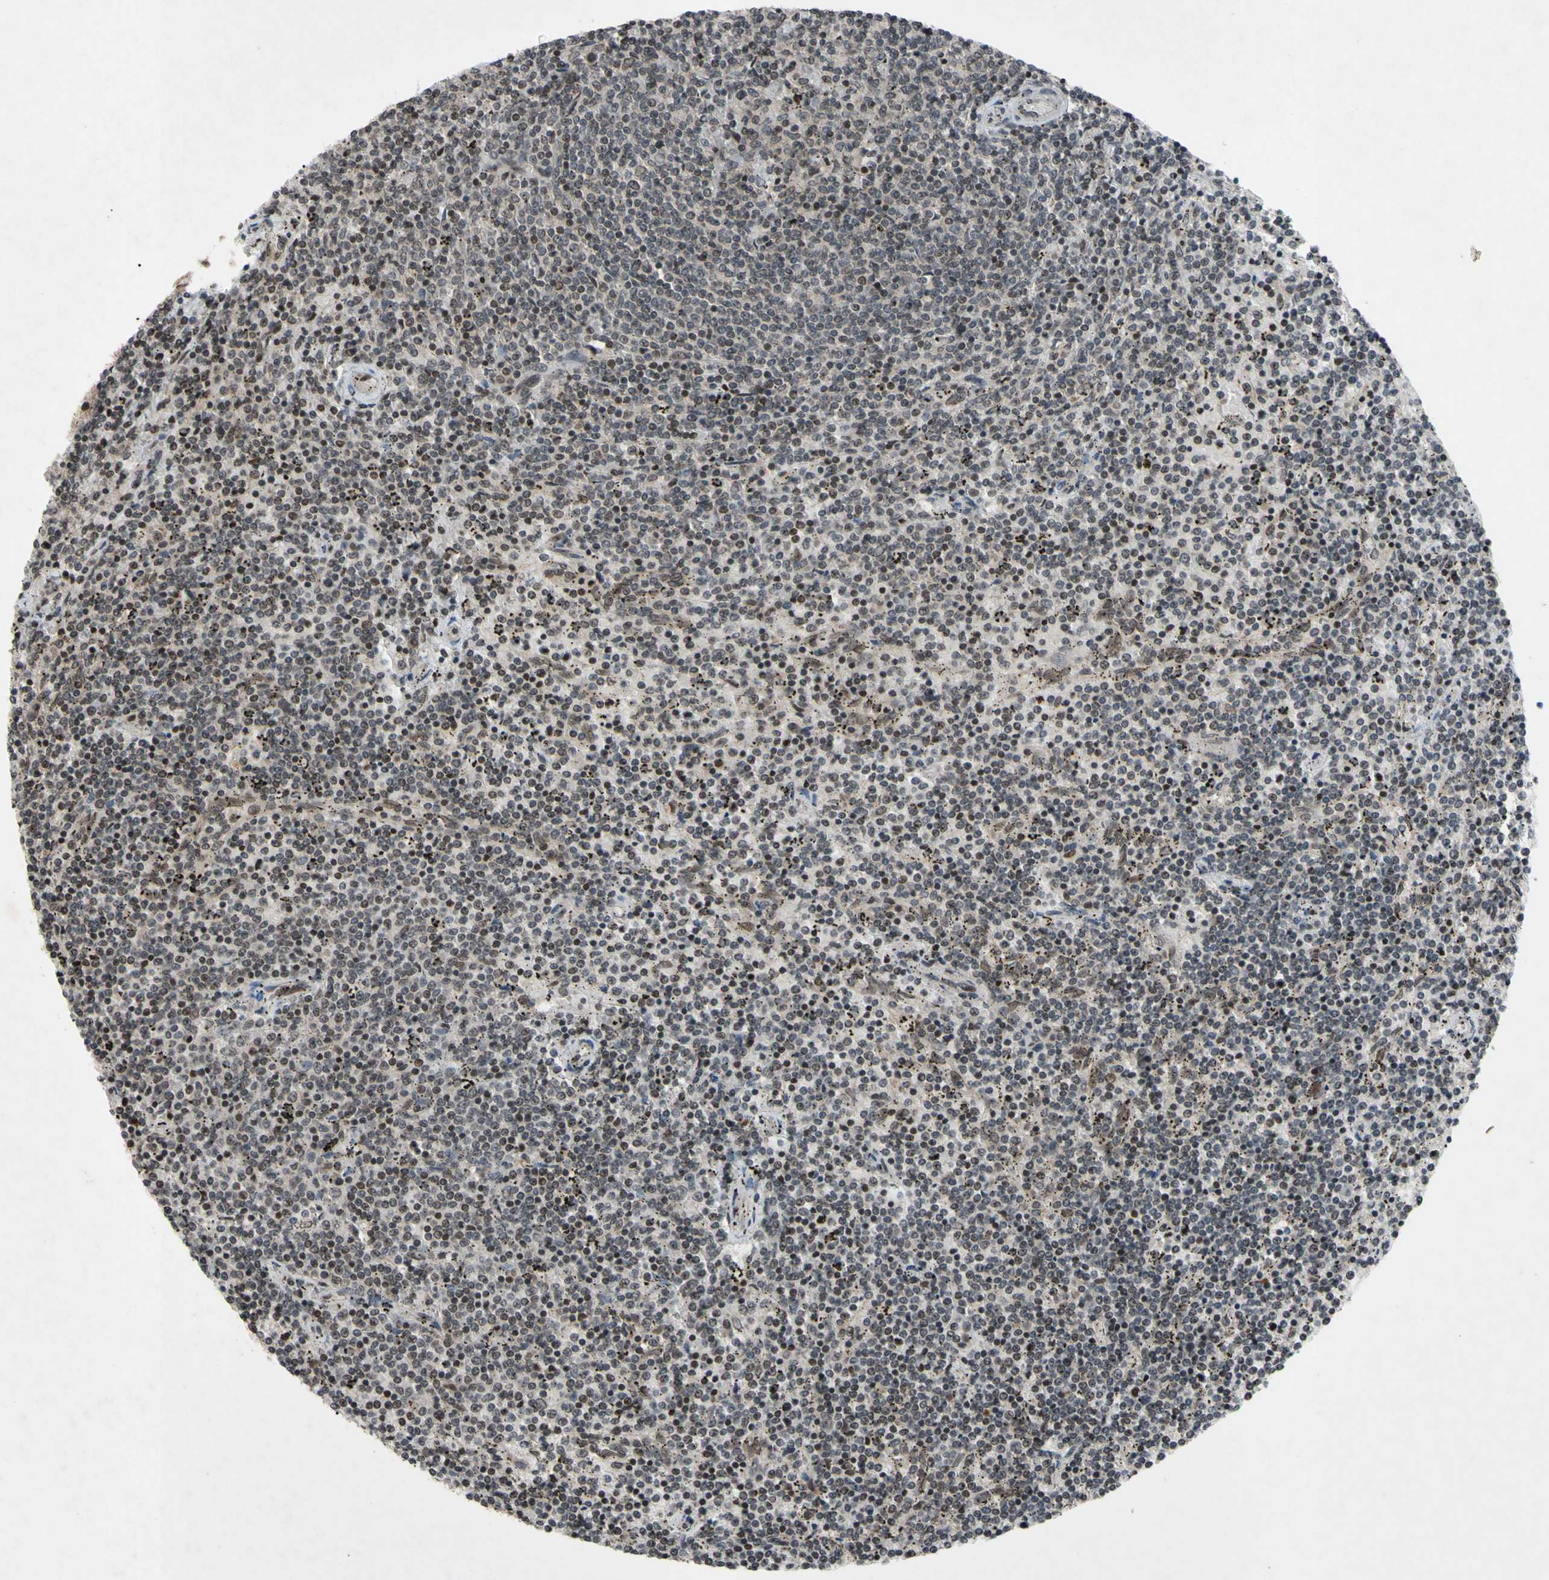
{"staining": {"intensity": "negative", "quantity": "none", "location": "none"}, "tissue": "lymphoma", "cell_type": "Tumor cells", "image_type": "cancer", "snomed": [{"axis": "morphology", "description": "Malignant lymphoma, non-Hodgkin's type, Low grade"}, {"axis": "topography", "description": "Spleen"}], "caption": "Tumor cells show no significant protein staining in malignant lymphoma, non-Hodgkin's type (low-grade). (DAB (3,3'-diaminobenzidine) IHC with hematoxylin counter stain).", "gene": "XPO1", "patient": {"sex": "female", "age": 50}}